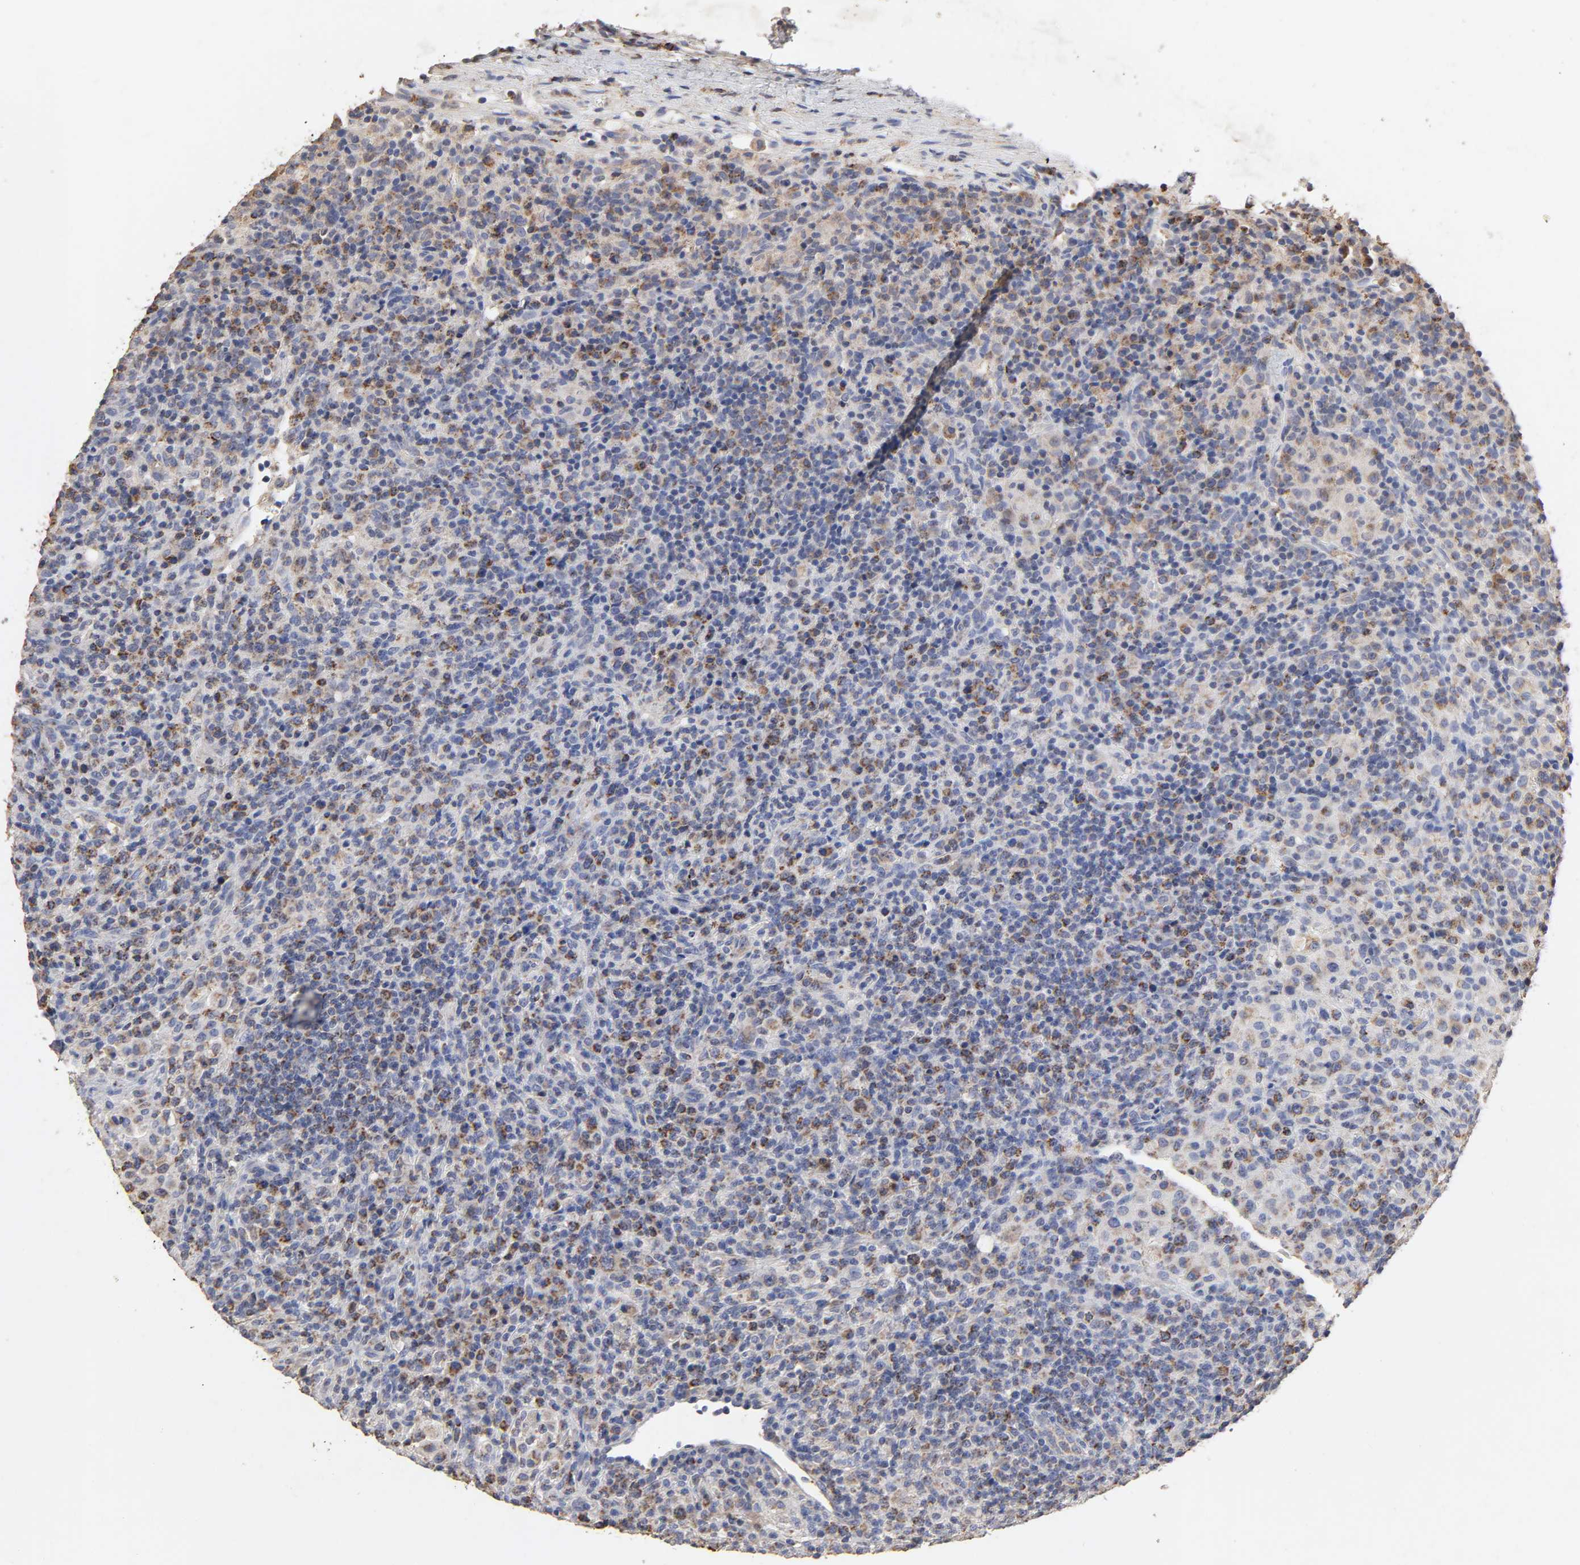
{"staining": {"intensity": "moderate", "quantity": "25%-75%", "location": "cytoplasmic/membranous"}, "tissue": "lymphoma", "cell_type": "Tumor cells", "image_type": "cancer", "snomed": [{"axis": "morphology", "description": "Hodgkin's disease, NOS"}, {"axis": "topography", "description": "Lymph node"}], "caption": "Hodgkin's disease tissue shows moderate cytoplasmic/membranous positivity in about 25%-75% of tumor cells", "gene": "CYCS", "patient": {"sex": "male", "age": 65}}